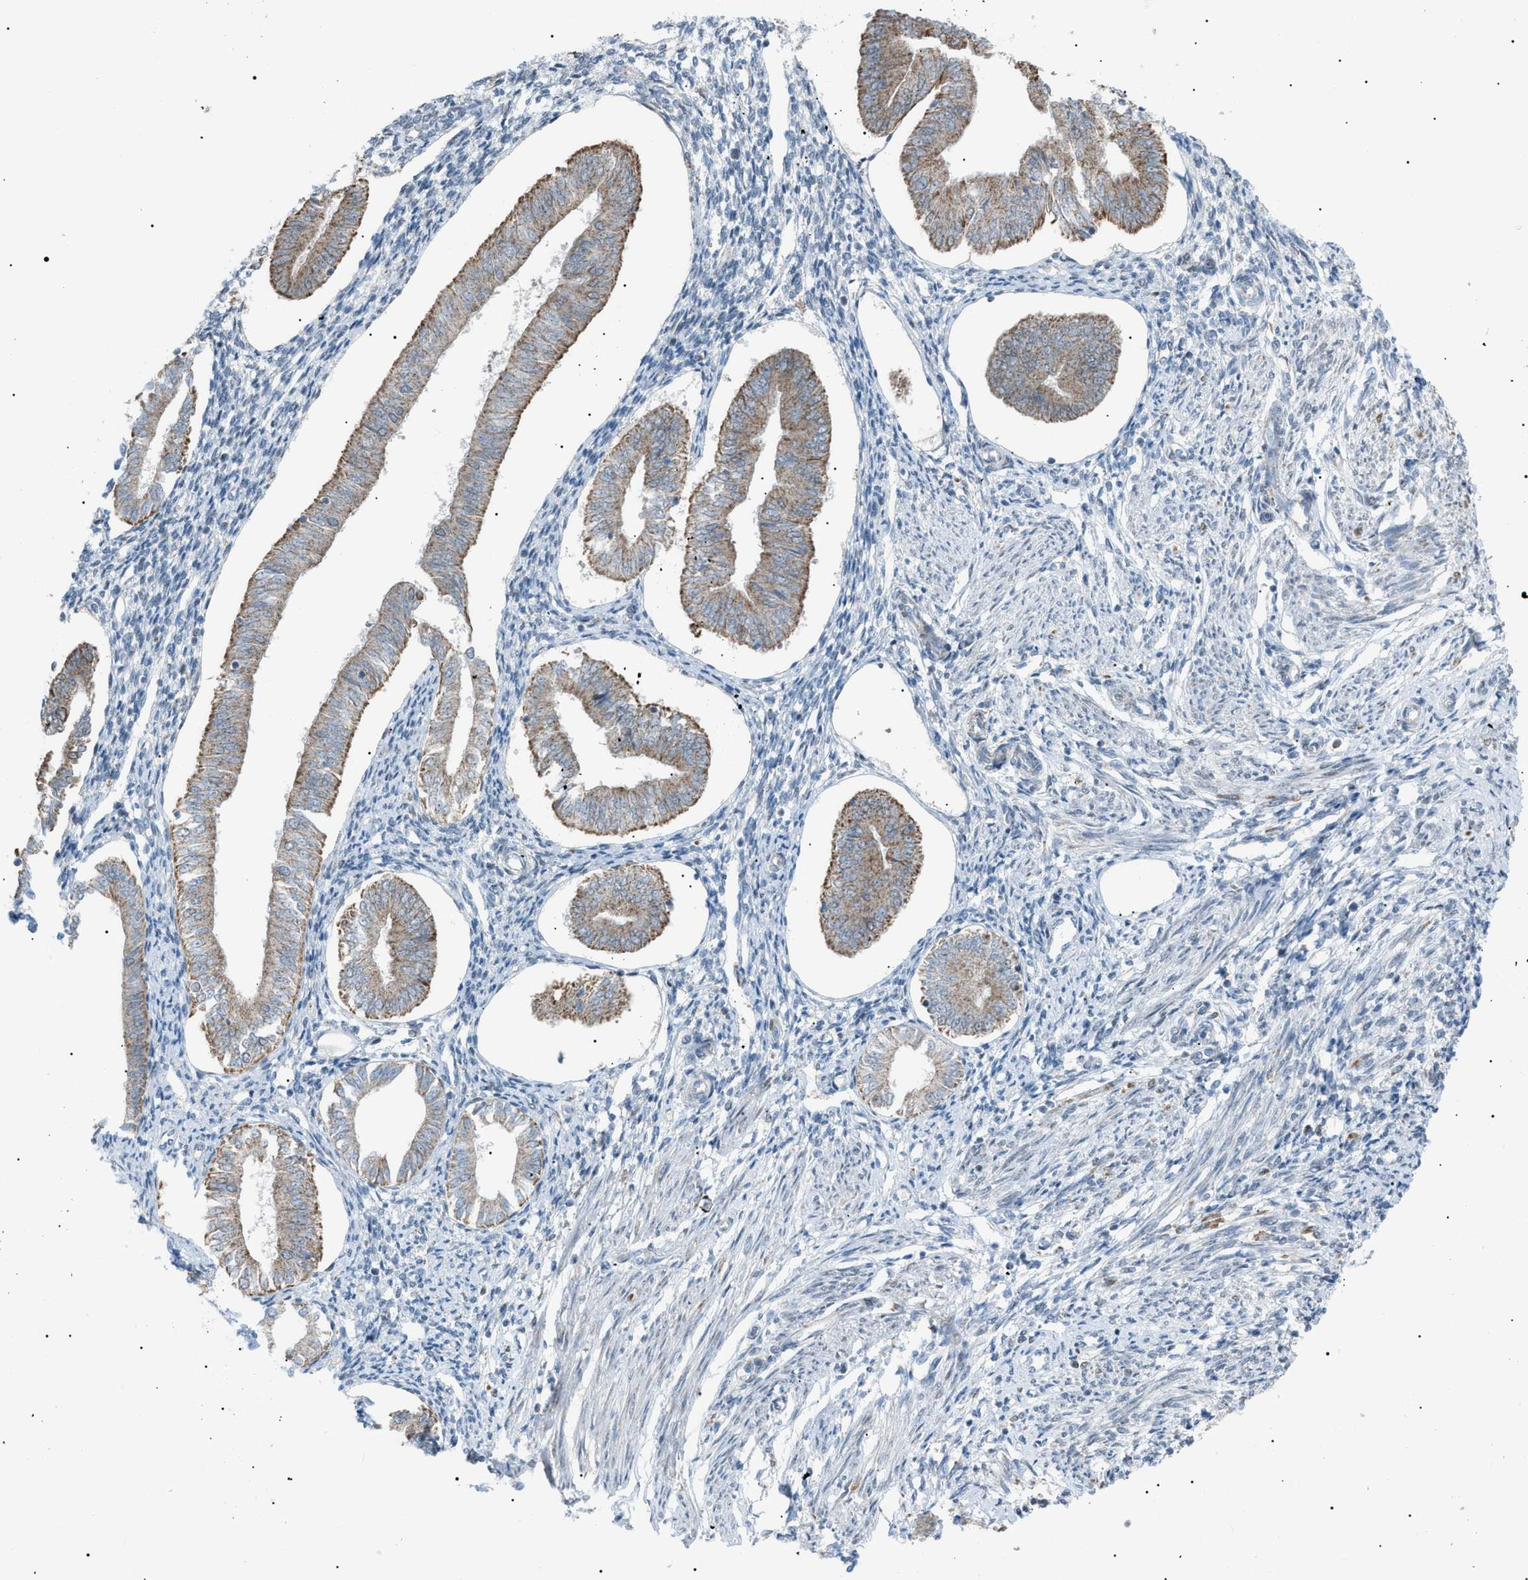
{"staining": {"intensity": "moderate", "quantity": "<25%", "location": "cytoplasmic/membranous"}, "tissue": "endometrium", "cell_type": "Cells in endometrial stroma", "image_type": "normal", "snomed": [{"axis": "morphology", "description": "Normal tissue, NOS"}, {"axis": "topography", "description": "Endometrium"}], "caption": "Immunohistochemical staining of unremarkable endometrium displays <25% levels of moderate cytoplasmic/membranous protein expression in approximately <25% of cells in endometrial stroma.", "gene": "ZNF516", "patient": {"sex": "female", "age": 50}}